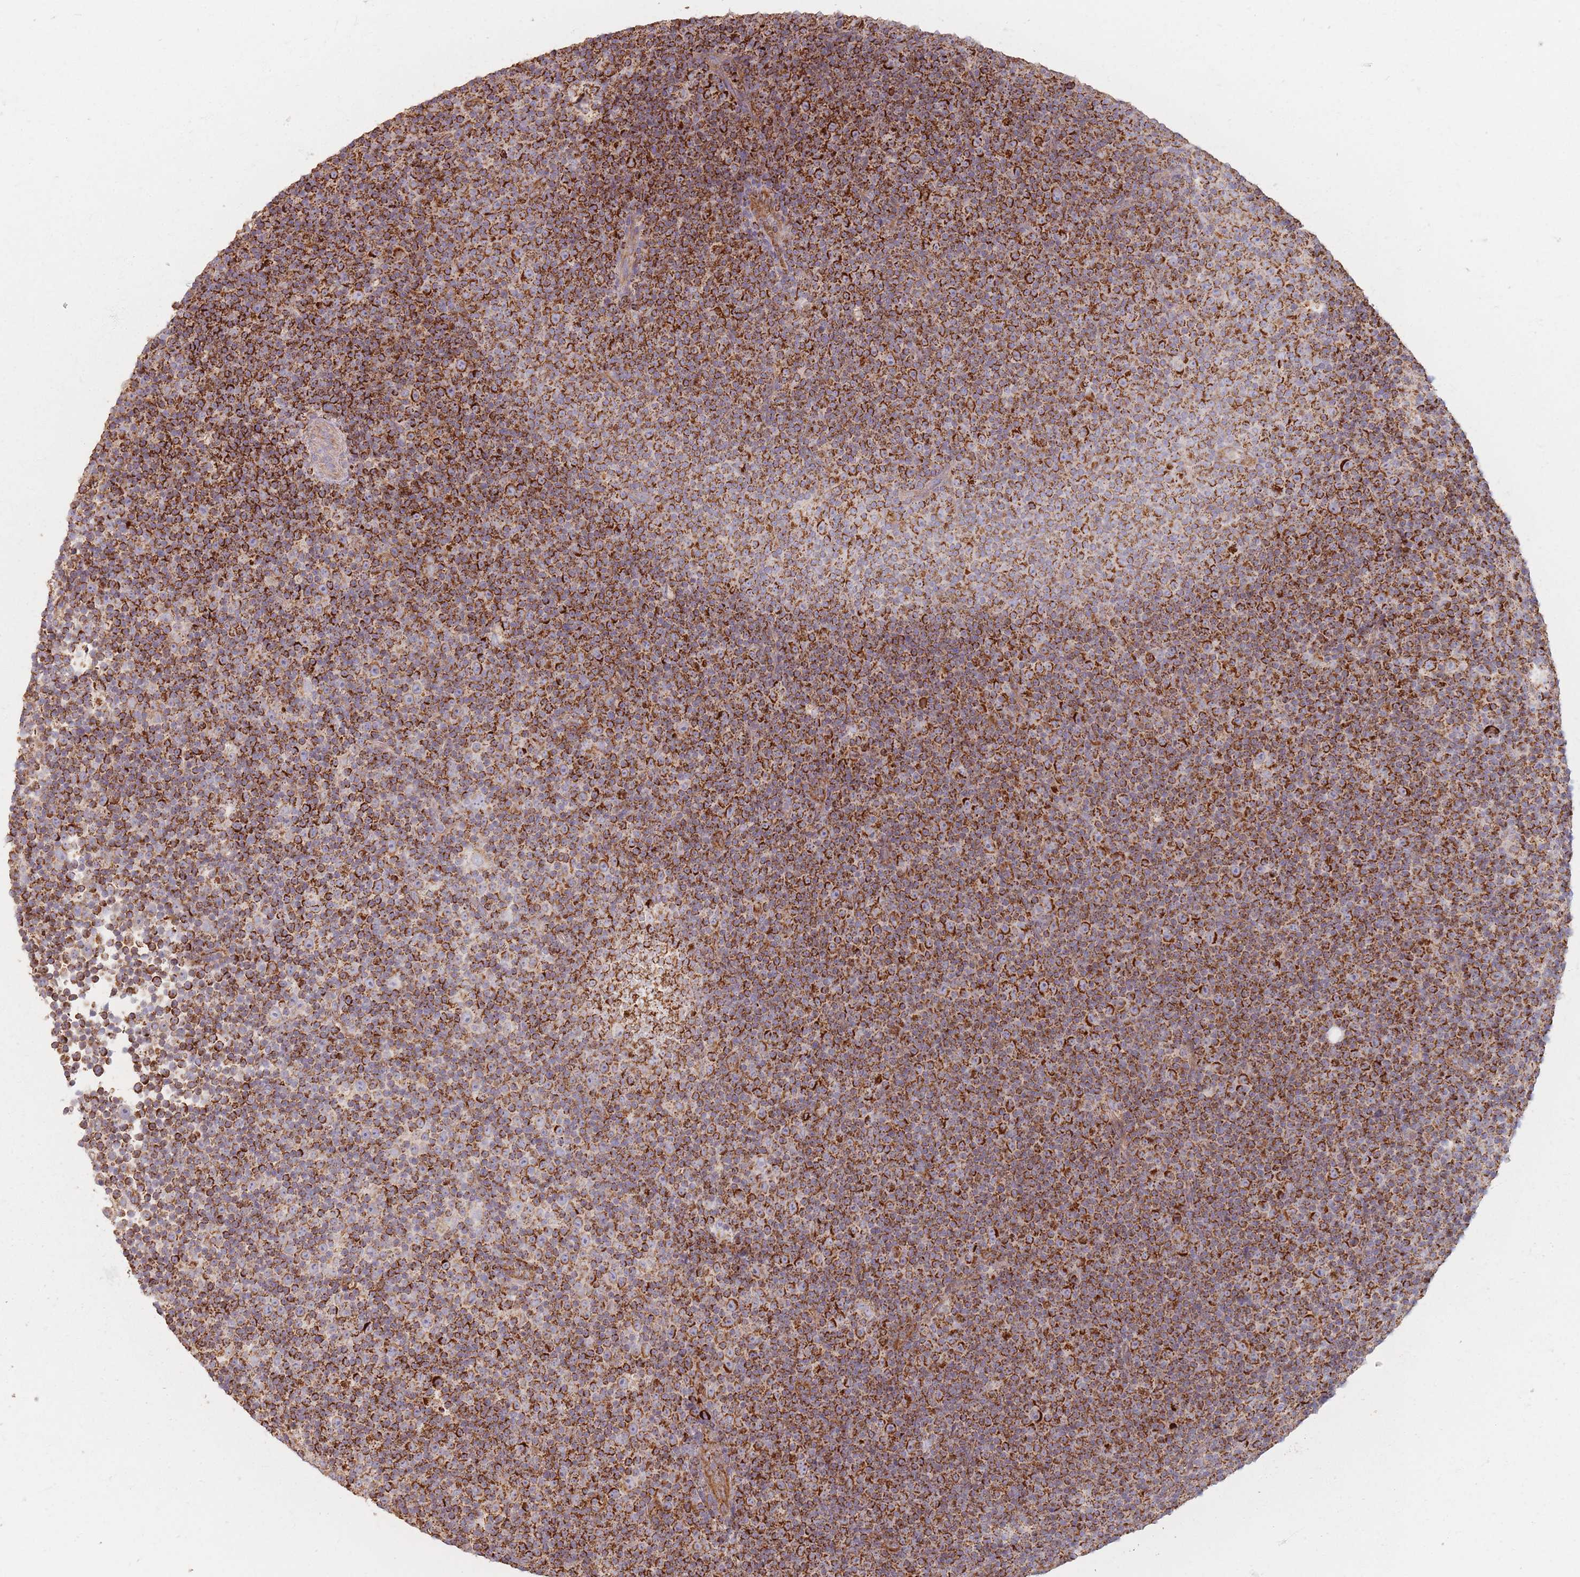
{"staining": {"intensity": "strong", "quantity": ">75%", "location": "cytoplasmic/membranous"}, "tissue": "lymphoma", "cell_type": "Tumor cells", "image_type": "cancer", "snomed": [{"axis": "morphology", "description": "Malignant lymphoma, non-Hodgkin's type, Low grade"}, {"axis": "topography", "description": "Lymph node"}], "caption": "Tumor cells reveal high levels of strong cytoplasmic/membranous staining in approximately >75% of cells in human lymphoma.", "gene": "ESRP2", "patient": {"sex": "female", "age": 67}}